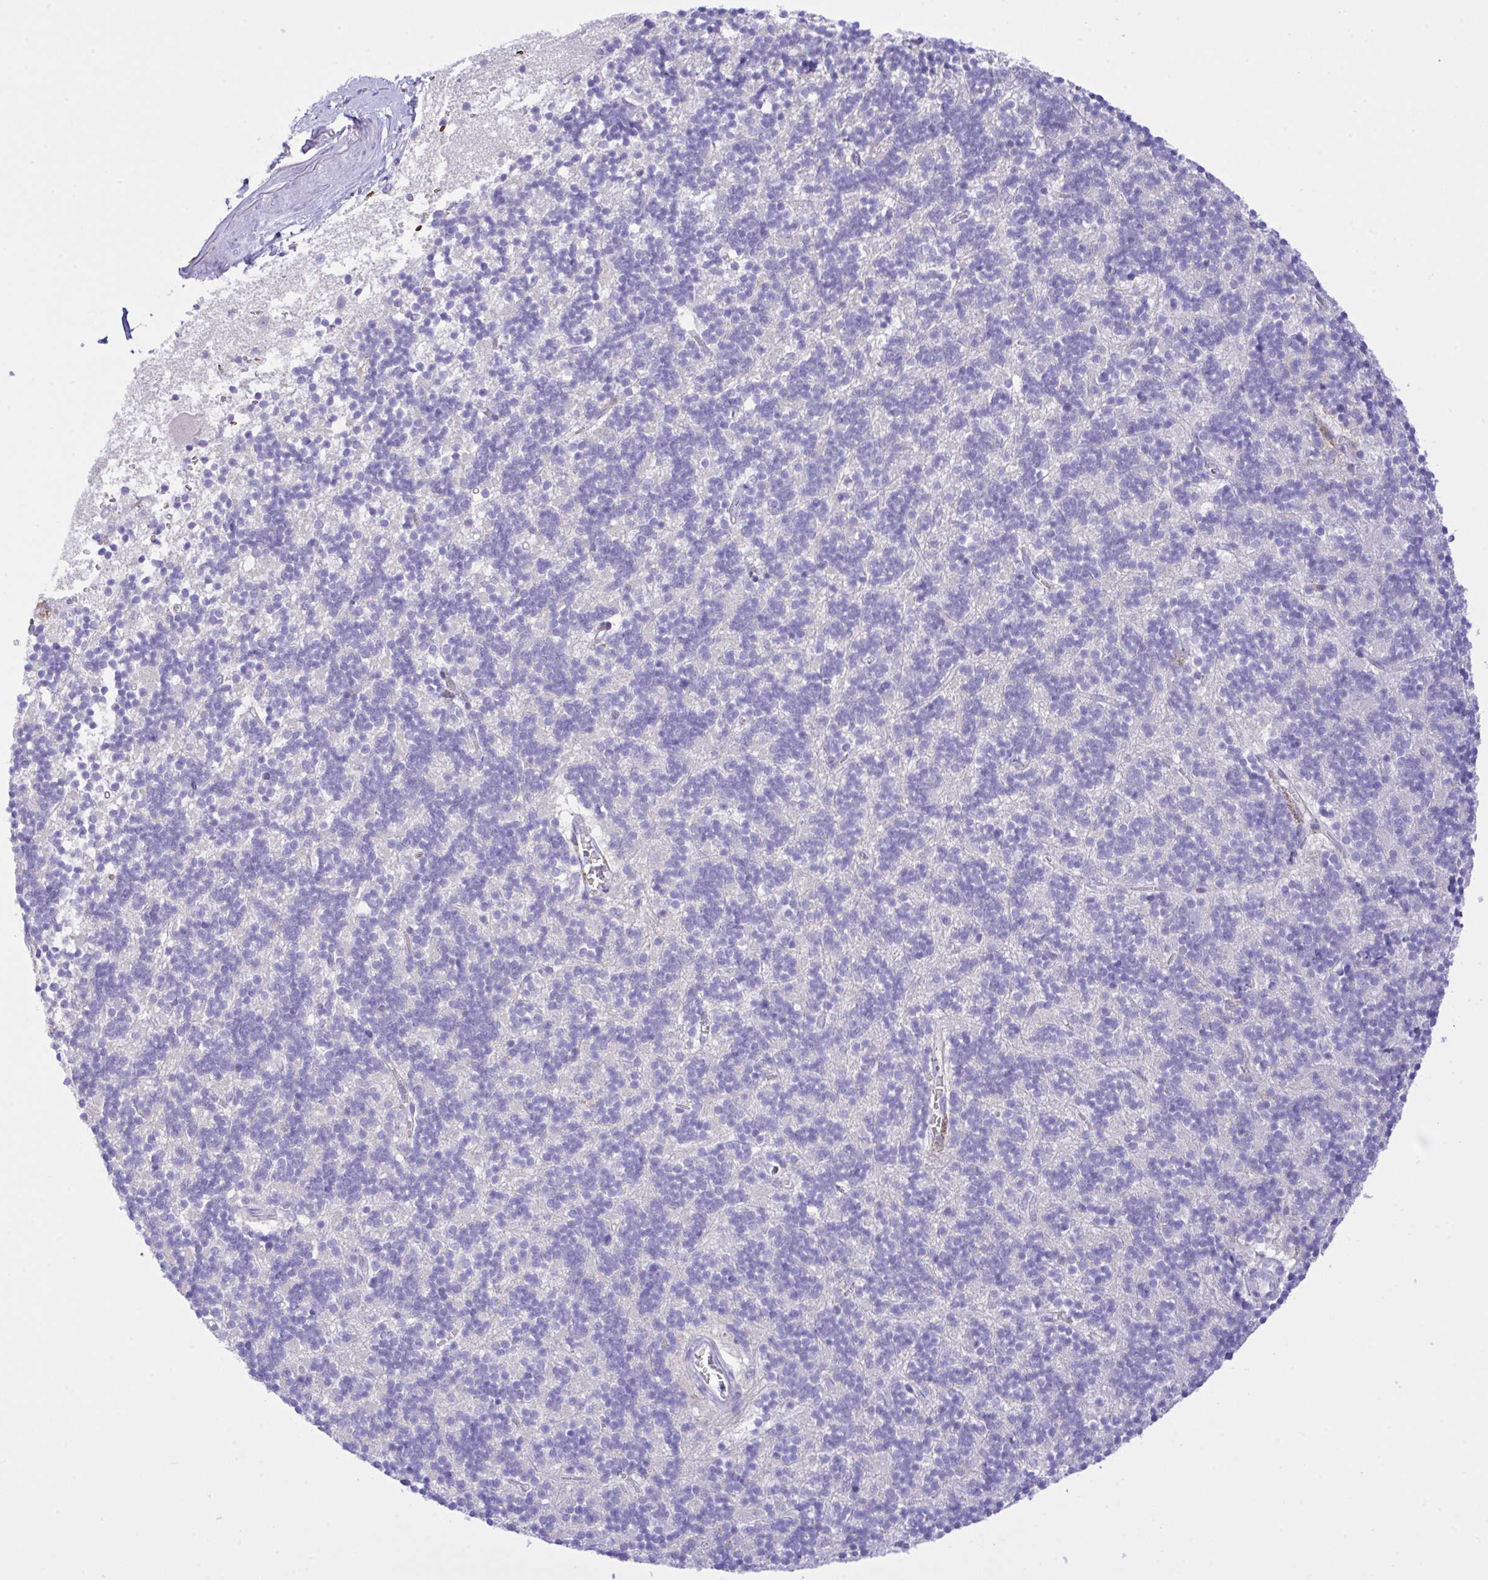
{"staining": {"intensity": "negative", "quantity": "none", "location": "none"}, "tissue": "cerebellum", "cell_type": "Cells in granular layer", "image_type": "normal", "snomed": [{"axis": "morphology", "description": "Normal tissue, NOS"}, {"axis": "topography", "description": "Cerebellum"}], "caption": "Immunohistochemistry image of normal human cerebellum stained for a protein (brown), which displays no expression in cells in granular layer. (Stains: DAB immunohistochemistry (IHC) with hematoxylin counter stain, Microscopy: brightfield microscopy at high magnification).", "gene": "ZNF221", "patient": {"sex": "male", "age": 54}}